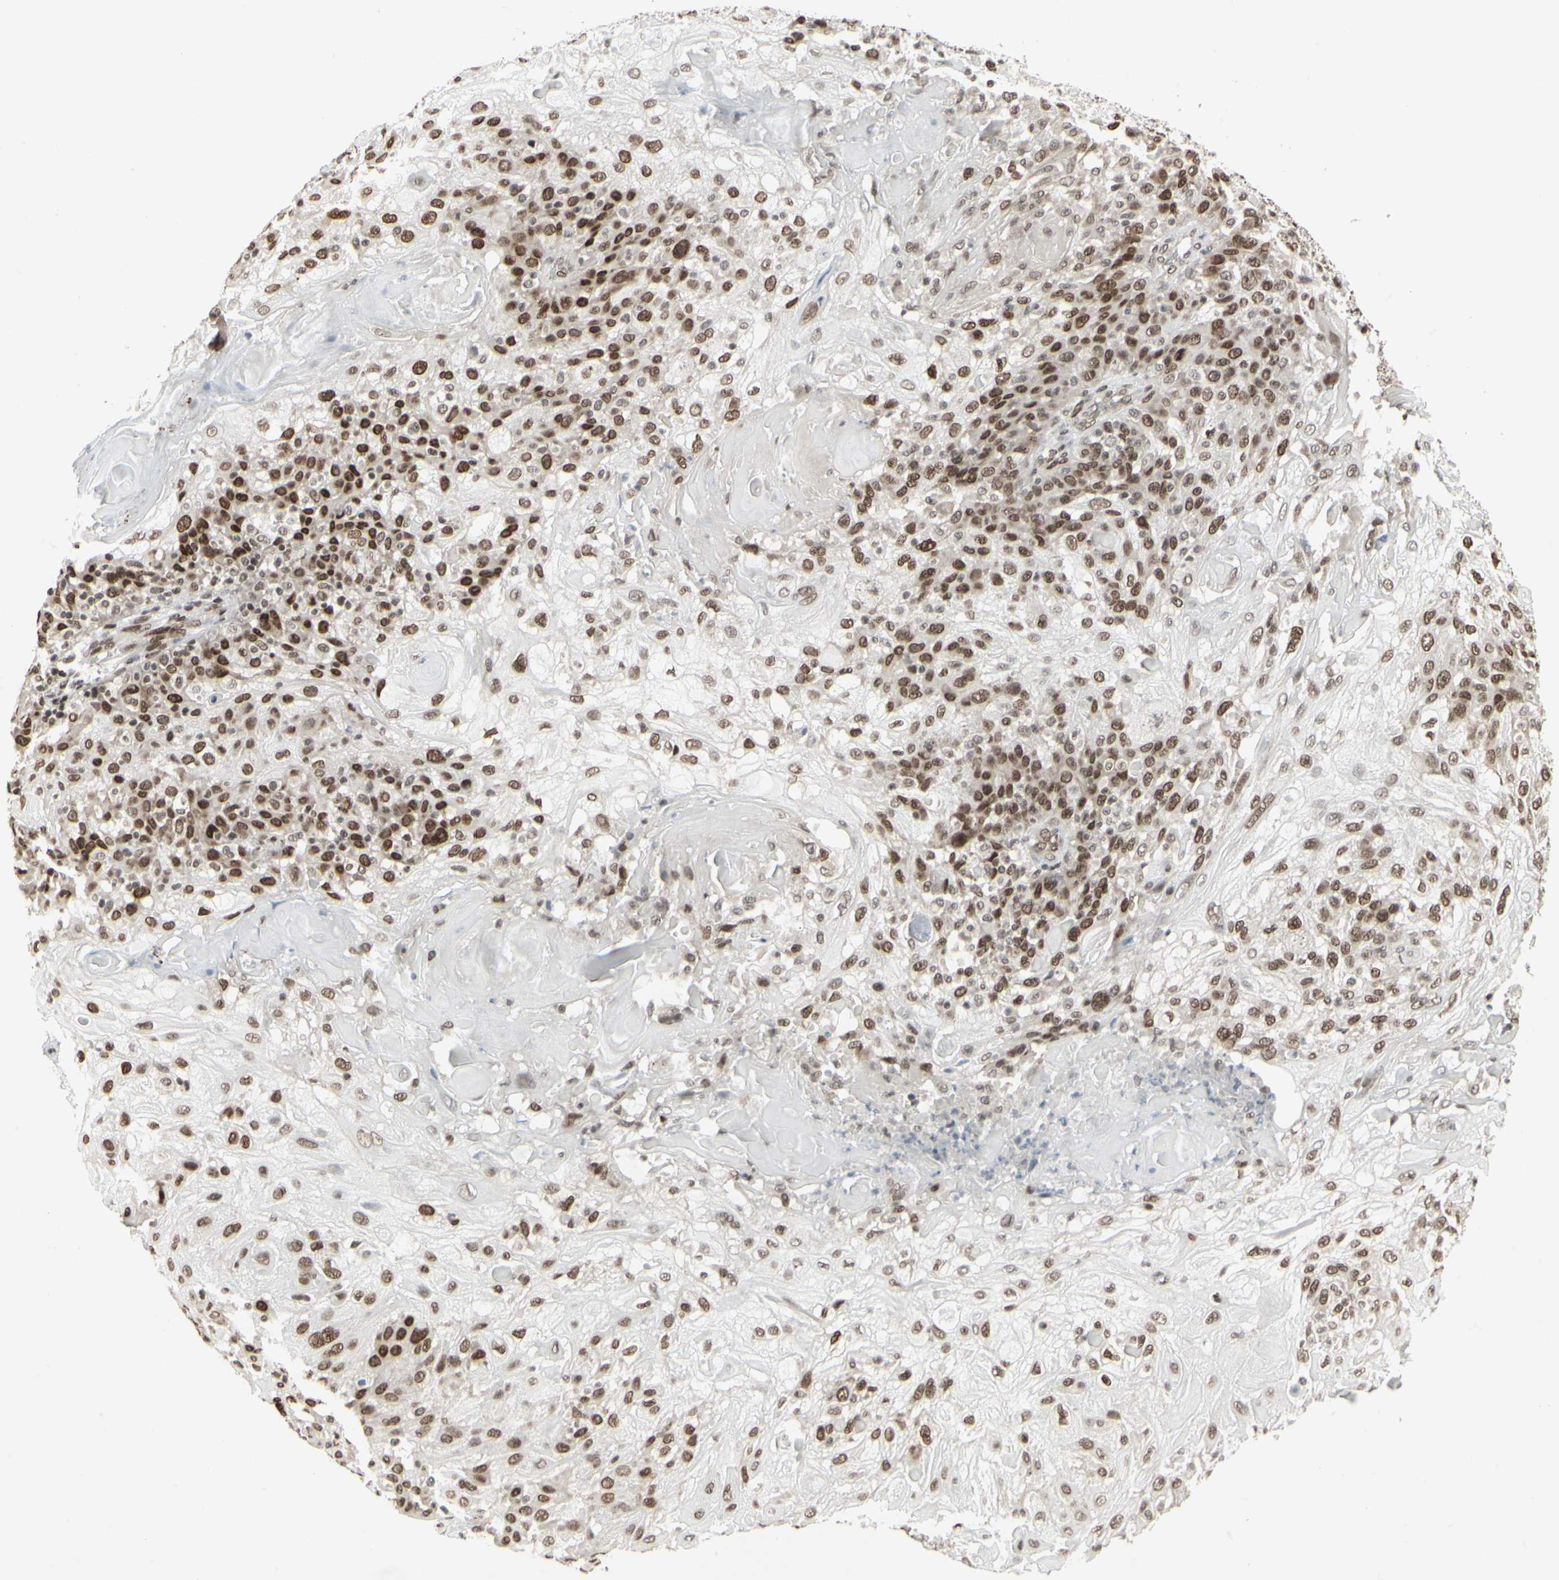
{"staining": {"intensity": "moderate", "quantity": ">75%", "location": "nuclear"}, "tissue": "skin cancer", "cell_type": "Tumor cells", "image_type": "cancer", "snomed": [{"axis": "morphology", "description": "Normal tissue, NOS"}, {"axis": "morphology", "description": "Squamous cell carcinoma, NOS"}, {"axis": "topography", "description": "Skin"}], "caption": "The image reveals immunohistochemical staining of skin cancer (squamous cell carcinoma). There is moderate nuclear expression is present in about >75% of tumor cells. The staining was performed using DAB (3,3'-diaminobenzidine), with brown indicating positive protein expression. Nuclei are stained blue with hematoxylin.", "gene": "HMG20A", "patient": {"sex": "female", "age": 83}}